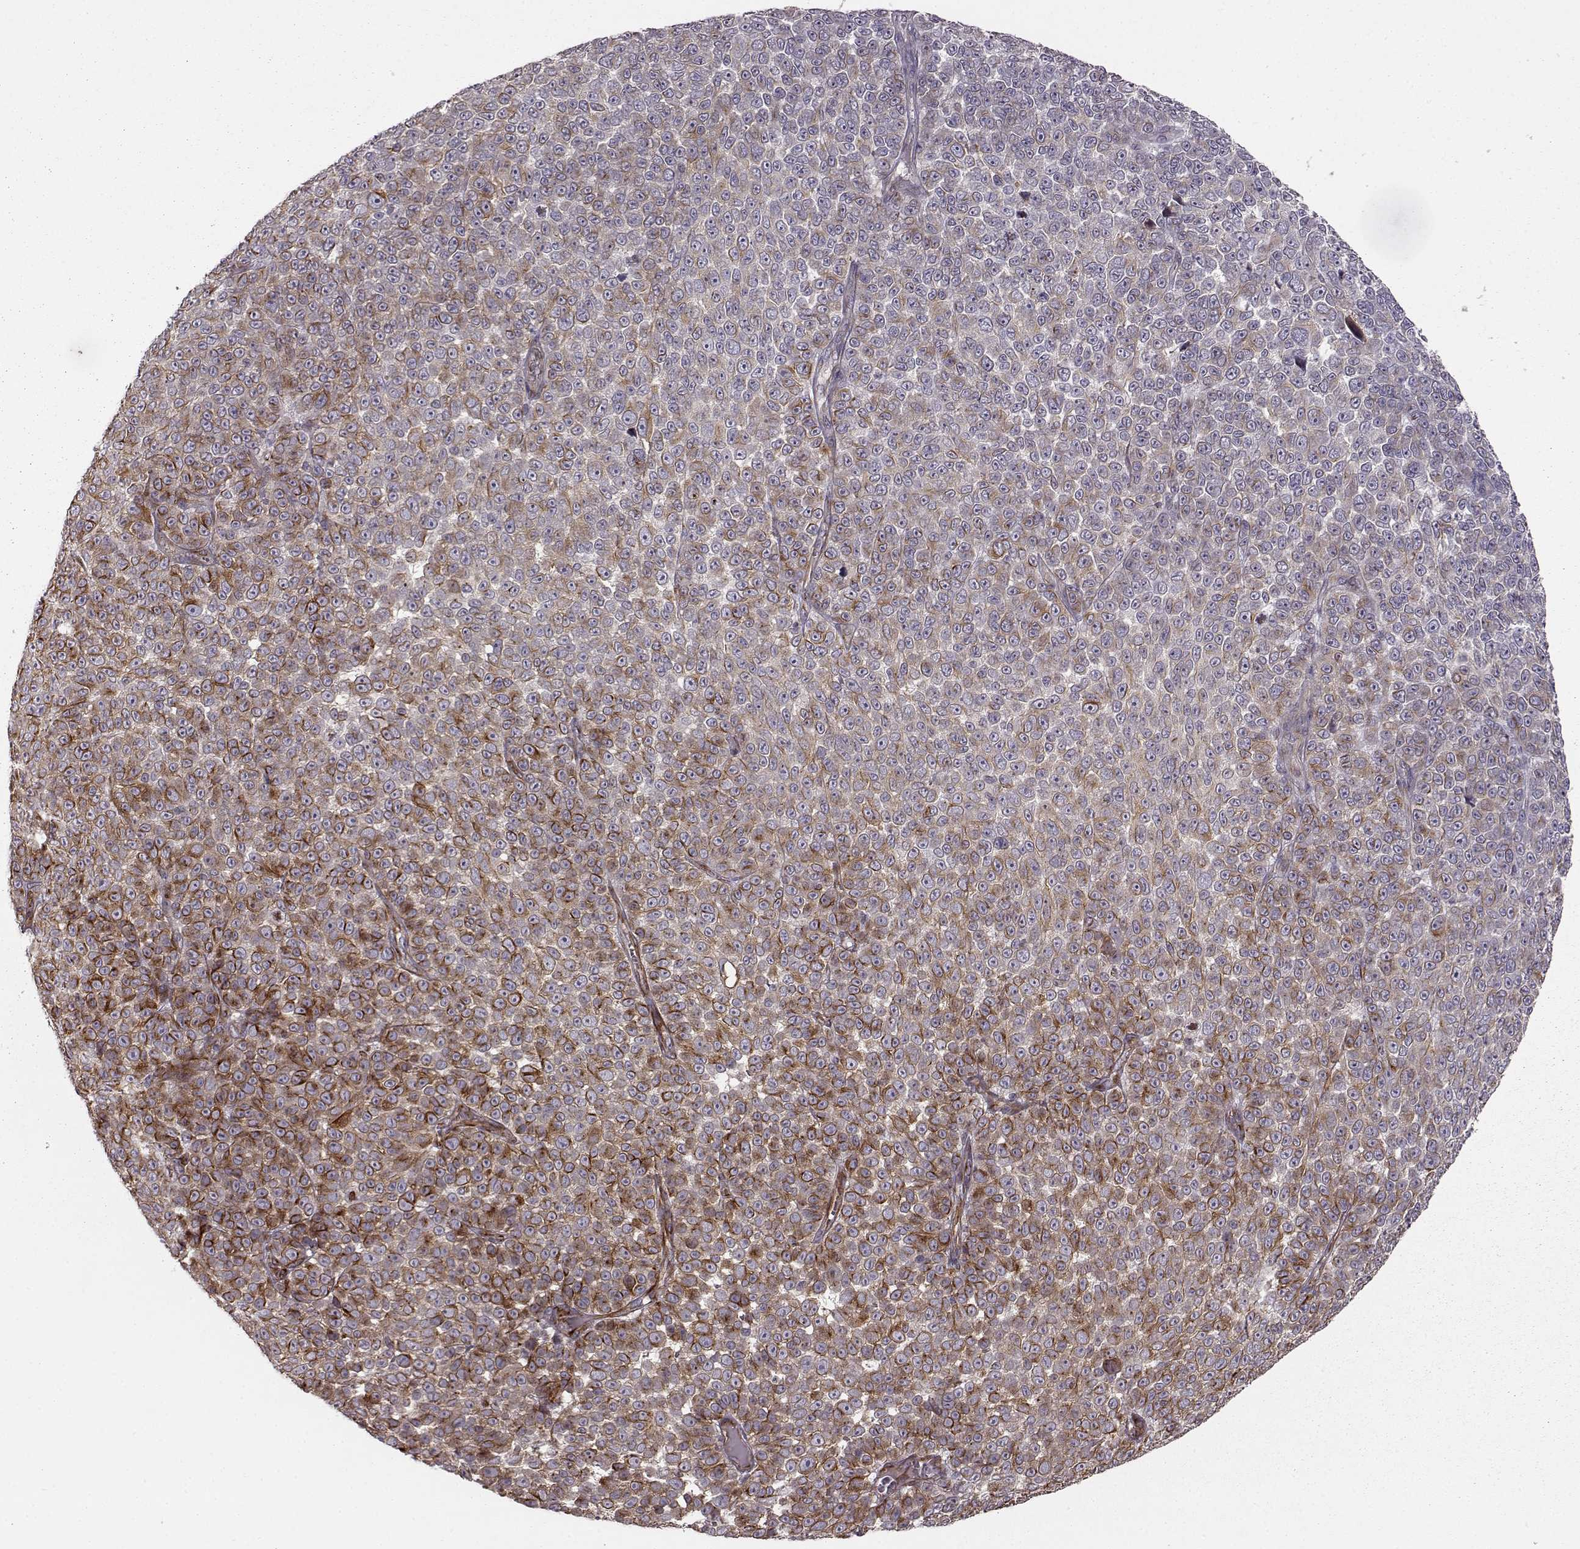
{"staining": {"intensity": "moderate", "quantity": "<25%", "location": "cytoplasmic/membranous"}, "tissue": "melanoma", "cell_type": "Tumor cells", "image_type": "cancer", "snomed": [{"axis": "morphology", "description": "Malignant melanoma, NOS"}, {"axis": "topography", "description": "Skin"}], "caption": "High-power microscopy captured an IHC image of malignant melanoma, revealing moderate cytoplasmic/membranous staining in about <25% of tumor cells.", "gene": "MTR", "patient": {"sex": "female", "age": 95}}